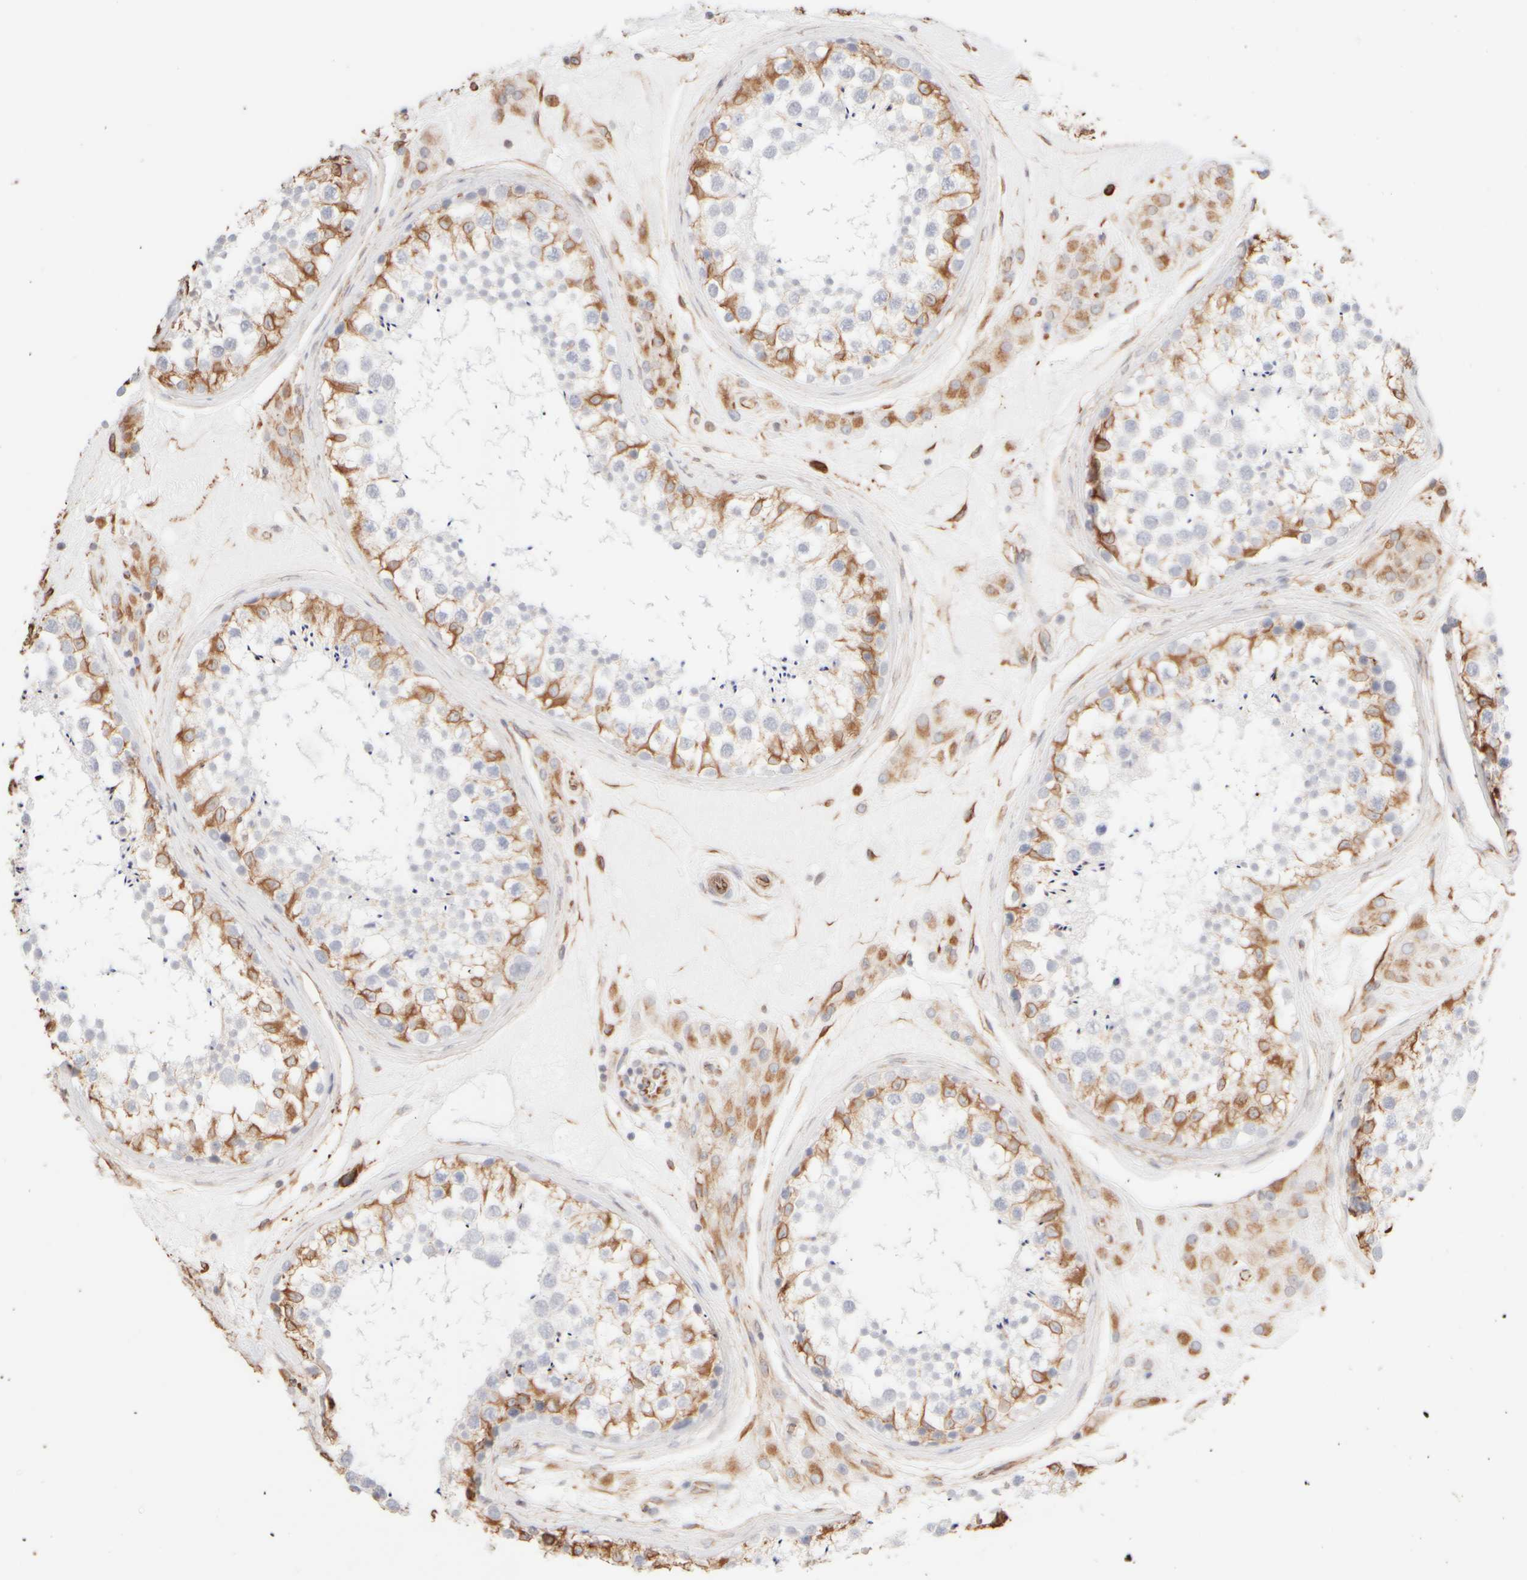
{"staining": {"intensity": "moderate", "quantity": "25%-75%", "location": "cytoplasmic/membranous"}, "tissue": "testis", "cell_type": "Cells in seminiferous ducts", "image_type": "normal", "snomed": [{"axis": "morphology", "description": "Normal tissue, NOS"}, {"axis": "topography", "description": "Testis"}], "caption": "Cells in seminiferous ducts display moderate cytoplasmic/membranous positivity in about 25%-75% of cells in normal testis.", "gene": "KRT15", "patient": {"sex": "male", "age": 46}}